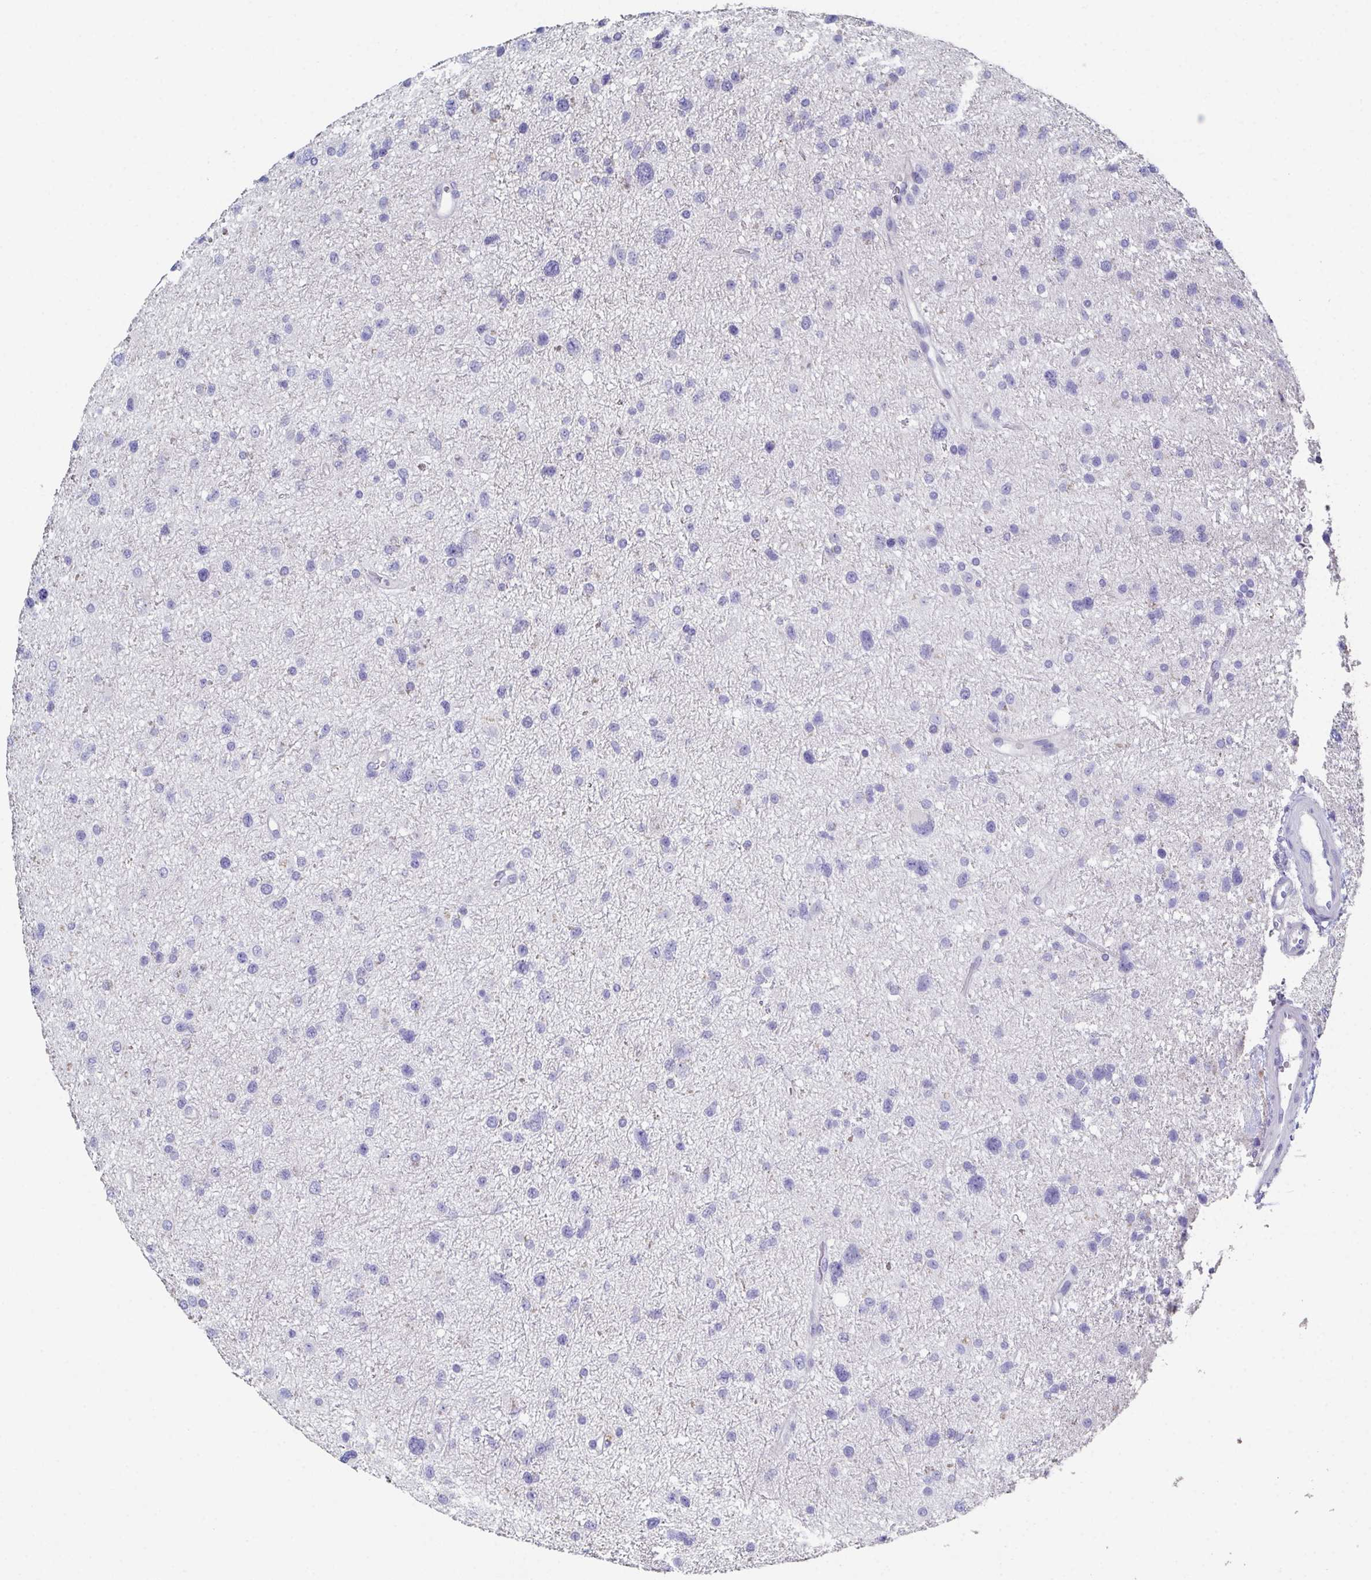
{"staining": {"intensity": "negative", "quantity": "none", "location": "none"}, "tissue": "glioma", "cell_type": "Tumor cells", "image_type": "cancer", "snomed": [{"axis": "morphology", "description": "Glioma, malignant, Low grade"}, {"axis": "topography", "description": "Brain"}], "caption": "Immunohistochemical staining of malignant low-grade glioma displays no significant positivity in tumor cells. (Stains: DAB IHC with hematoxylin counter stain, Microscopy: brightfield microscopy at high magnification).", "gene": "SSC4D", "patient": {"sex": "female", "age": 55}}